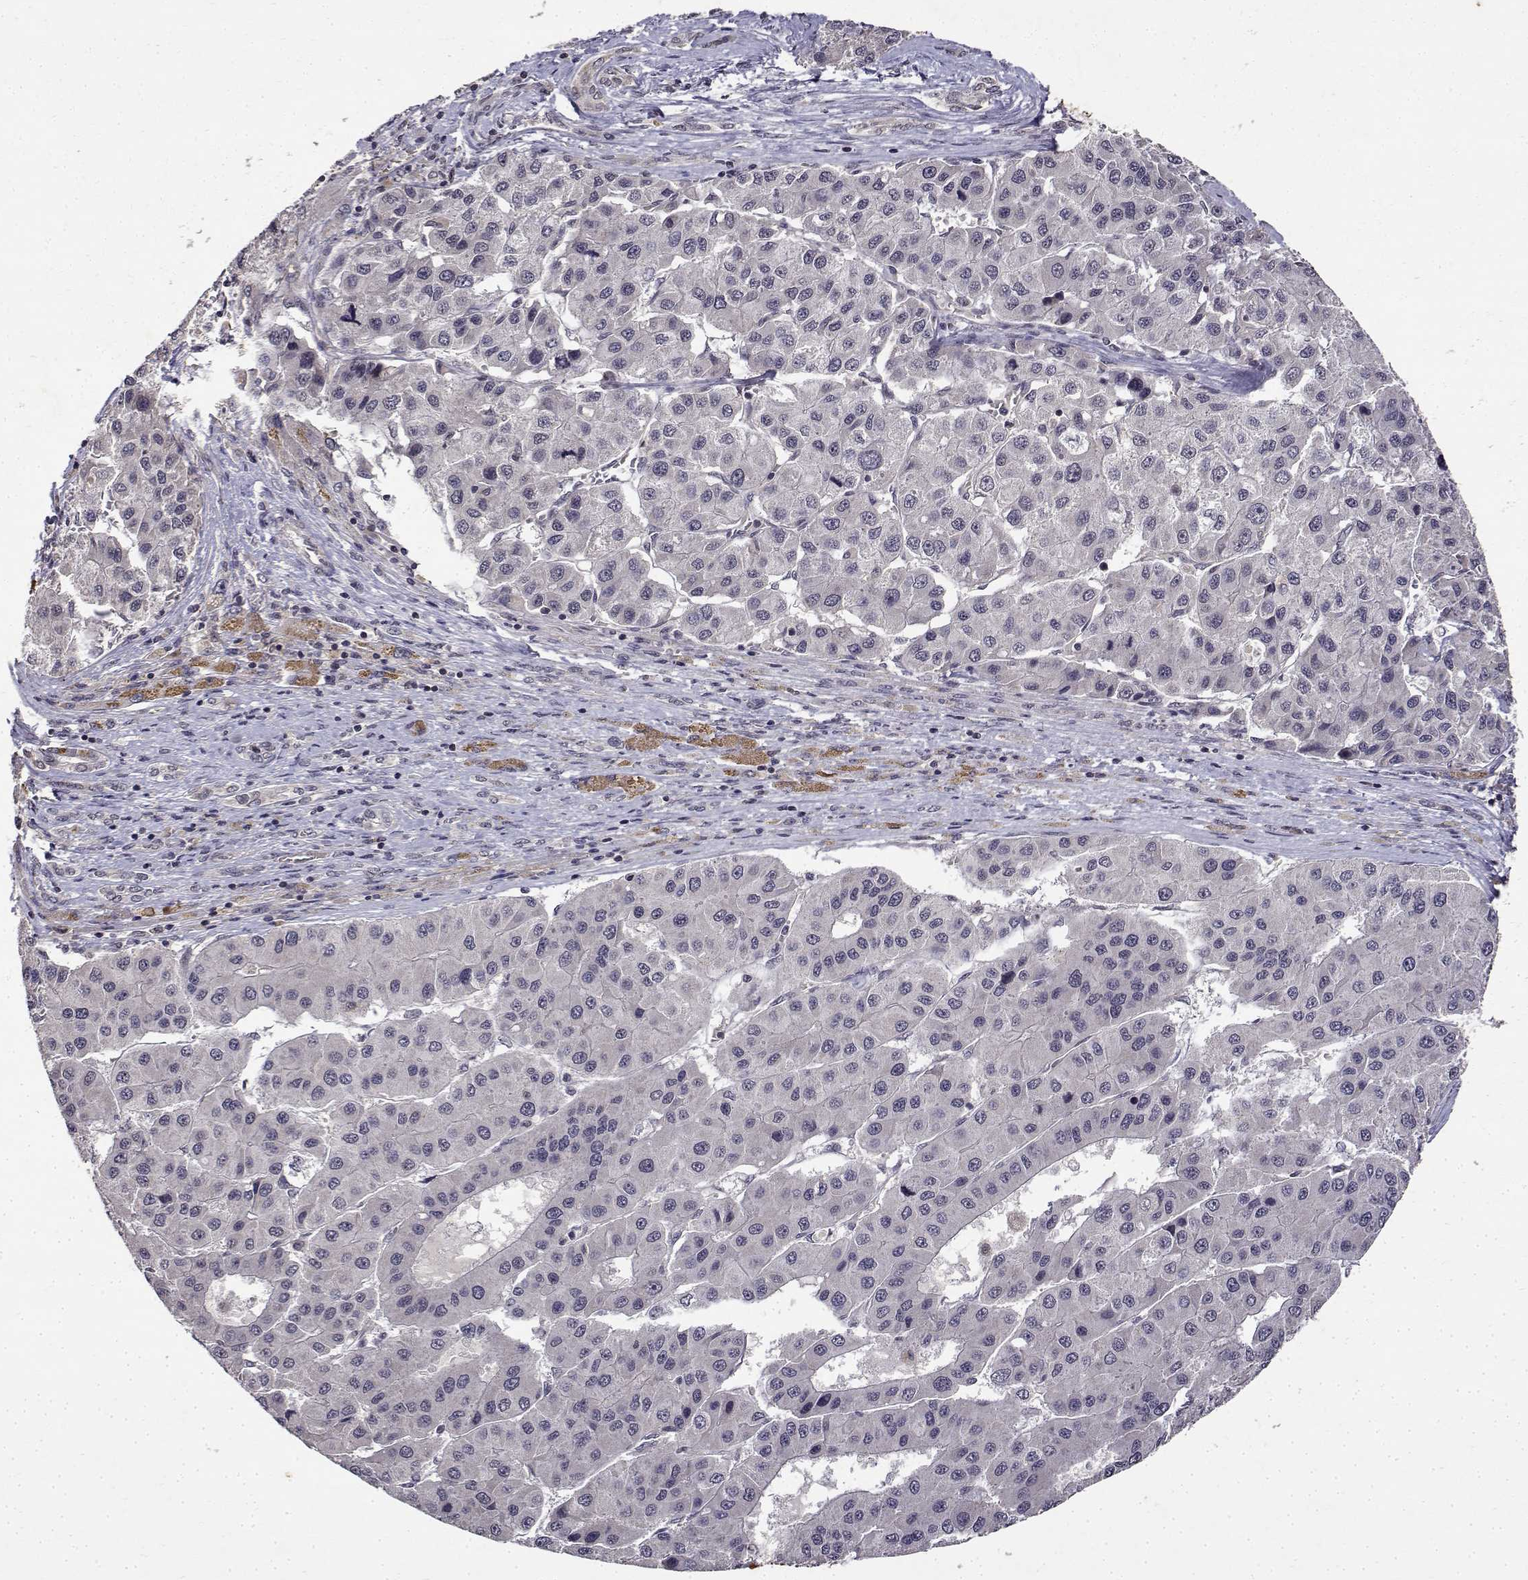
{"staining": {"intensity": "negative", "quantity": "none", "location": "none"}, "tissue": "liver cancer", "cell_type": "Tumor cells", "image_type": "cancer", "snomed": [{"axis": "morphology", "description": "Carcinoma, Hepatocellular, NOS"}, {"axis": "topography", "description": "Liver"}], "caption": "Liver hepatocellular carcinoma was stained to show a protein in brown. There is no significant expression in tumor cells.", "gene": "BDNF", "patient": {"sex": "male", "age": 73}}